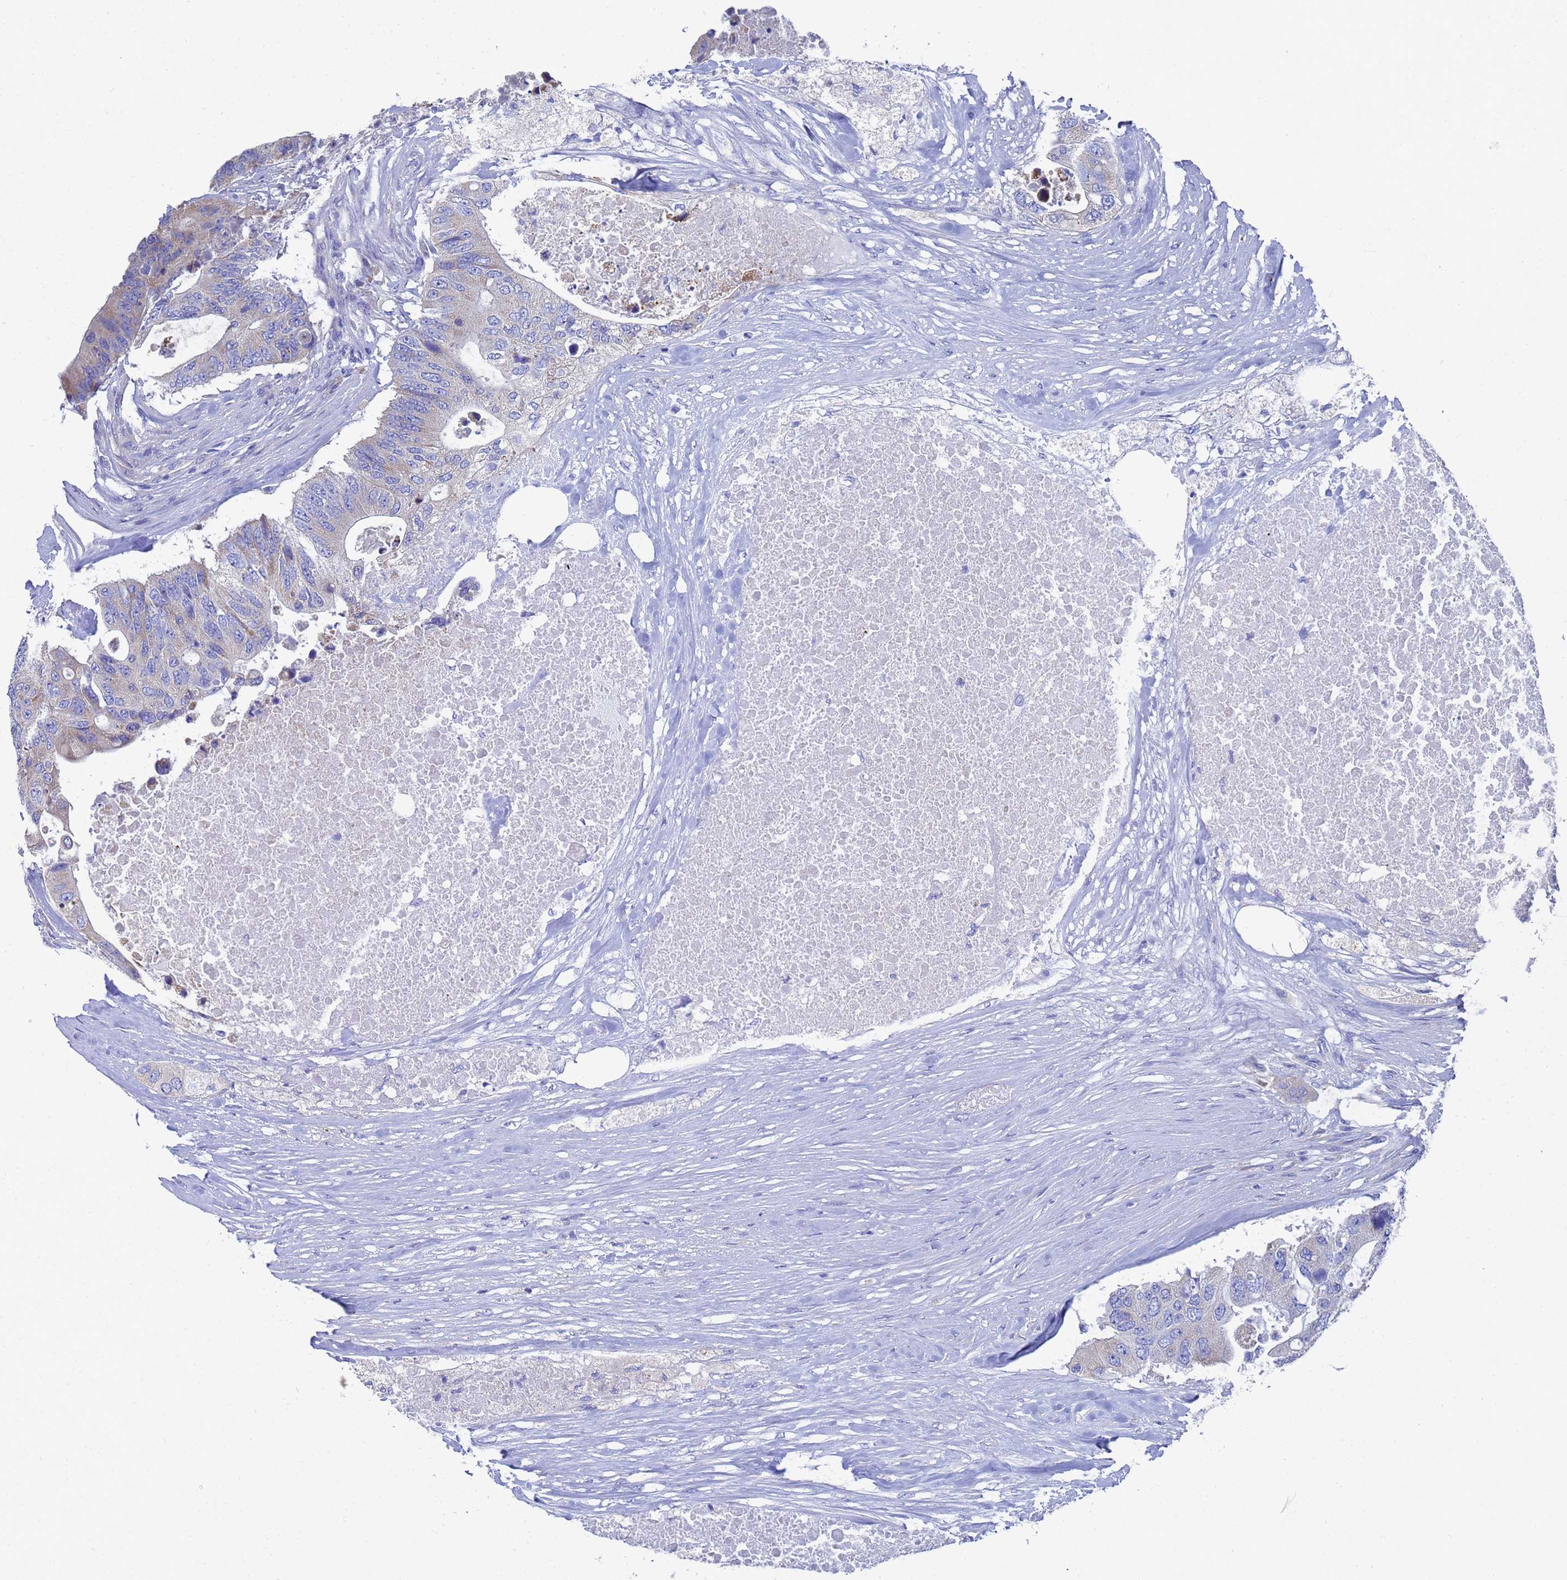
{"staining": {"intensity": "weak", "quantity": "25%-75%", "location": "cytoplasmic/membranous"}, "tissue": "colorectal cancer", "cell_type": "Tumor cells", "image_type": "cancer", "snomed": [{"axis": "morphology", "description": "Adenocarcinoma, NOS"}, {"axis": "topography", "description": "Colon"}], "caption": "Weak cytoplasmic/membranous protein positivity is present in about 25%-75% of tumor cells in colorectal cancer (adenocarcinoma). (DAB = brown stain, brightfield microscopy at high magnification).", "gene": "TM4SF4", "patient": {"sex": "male", "age": 71}}